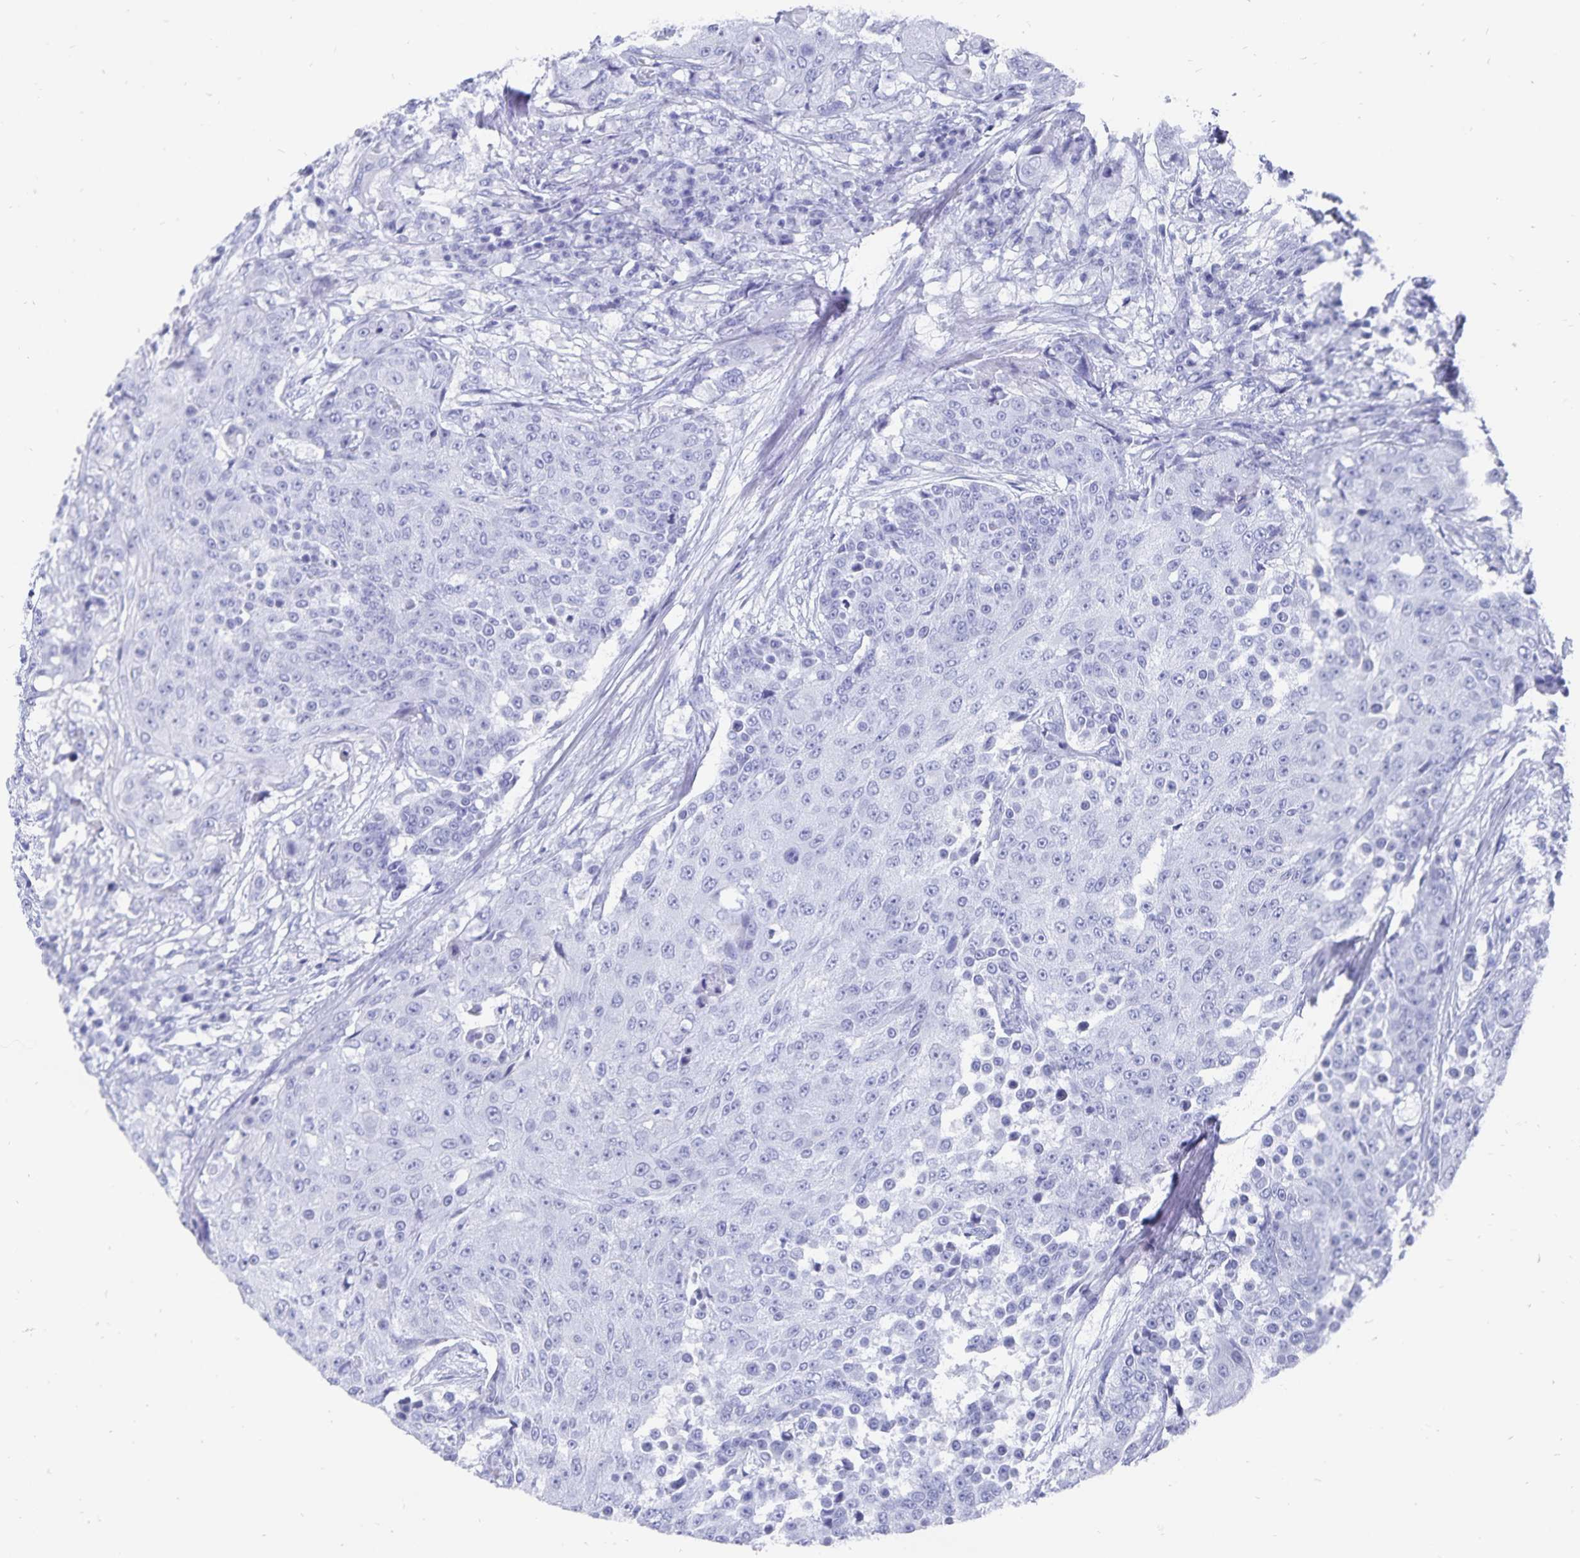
{"staining": {"intensity": "negative", "quantity": "none", "location": "none"}, "tissue": "urothelial cancer", "cell_type": "Tumor cells", "image_type": "cancer", "snomed": [{"axis": "morphology", "description": "Urothelial carcinoma, High grade"}, {"axis": "topography", "description": "Urinary bladder"}], "caption": "There is no significant positivity in tumor cells of high-grade urothelial carcinoma.", "gene": "ADH1A", "patient": {"sex": "female", "age": 63}}